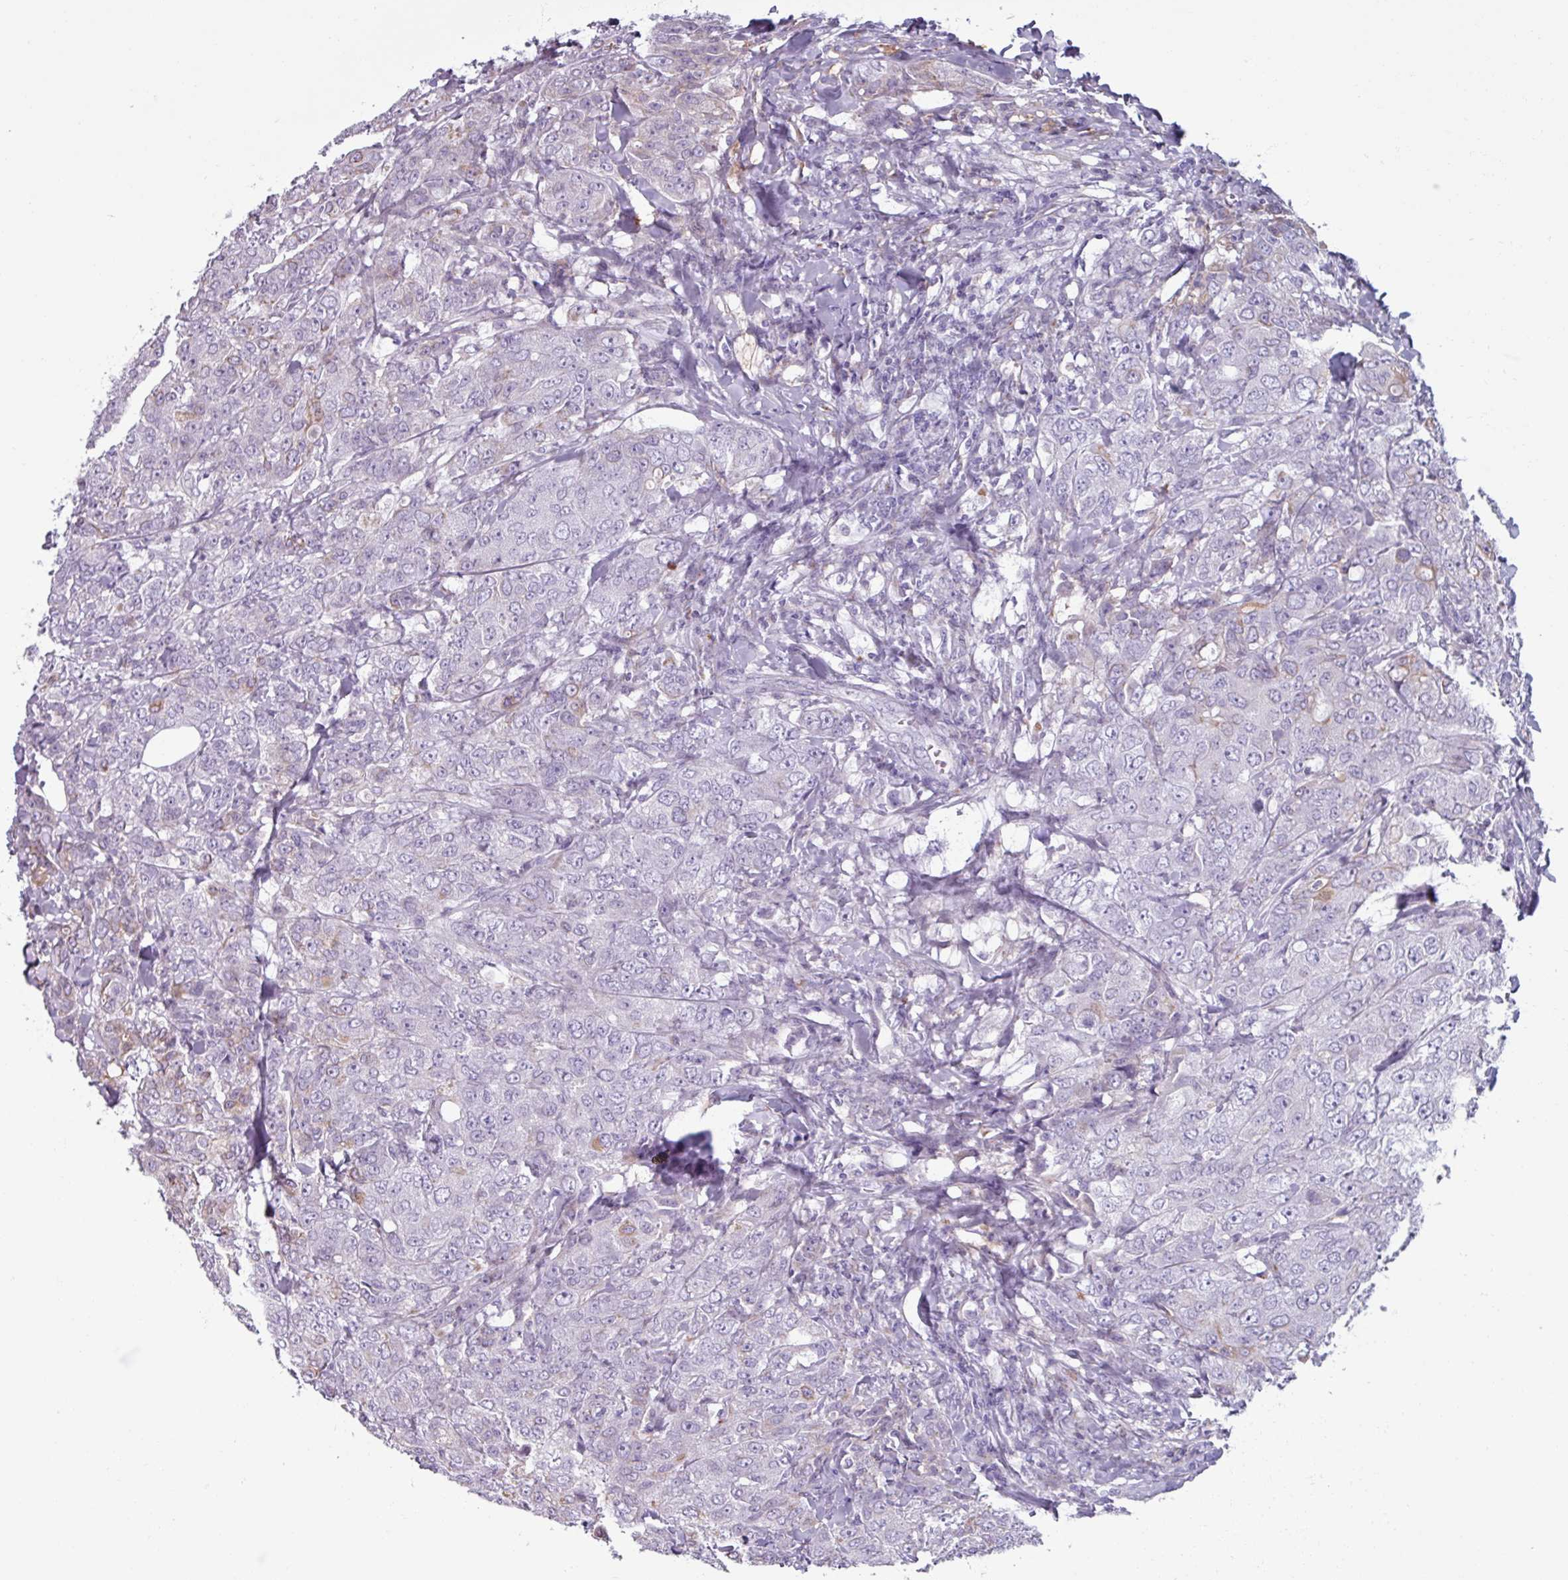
{"staining": {"intensity": "weak", "quantity": "<25%", "location": "cytoplasmic/membranous"}, "tissue": "breast cancer", "cell_type": "Tumor cells", "image_type": "cancer", "snomed": [{"axis": "morphology", "description": "Duct carcinoma"}, {"axis": "topography", "description": "Breast"}], "caption": "IHC photomicrograph of neoplastic tissue: human breast cancer stained with DAB exhibits no significant protein positivity in tumor cells.", "gene": "SPESP1", "patient": {"sex": "female", "age": 43}}